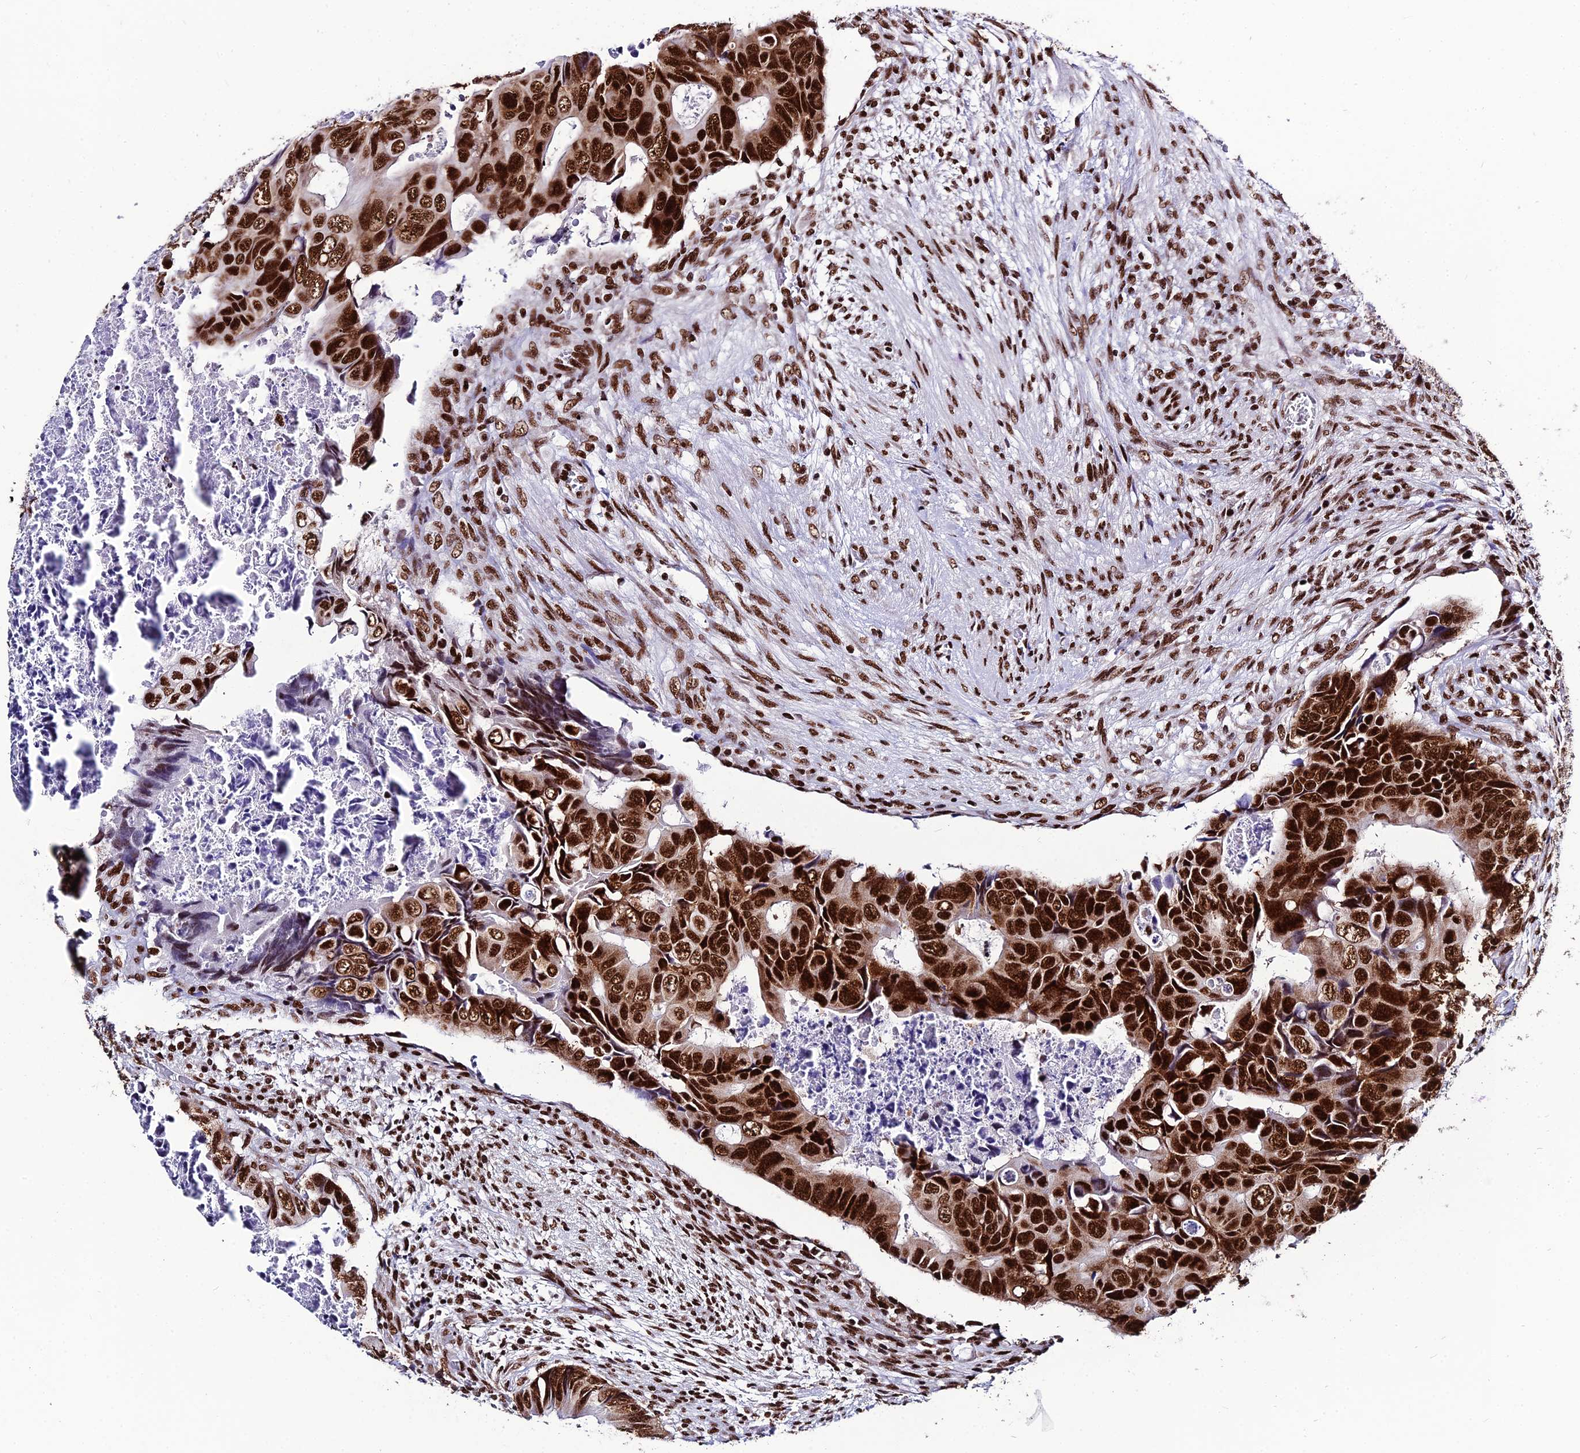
{"staining": {"intensity": "strong", "quantity": ">75%", "location": "nuclear"}, "tissue": "colorectal cancer", "cell_type": "Tumor cells", "image_type": "cancer", "snomed": [{"axis": "morphology", "description": "Adenocarcinoma, NOS"}, {"axis": "topography", "description": "Rectum"}], "caption": "High-power microscopy captured an immunohistochemistry (IHC) photomicrograph of adenocarcinoma (colorectal), revealing strong nuclear expression in approximately >75% of tumor cells. (Stains: DAB in brown, nuclei in blue, Microscopy: brightfield microscopy at high magnification).", "gene": "HNRNPH1", "patient": {"sex": "female", "age": 78}}